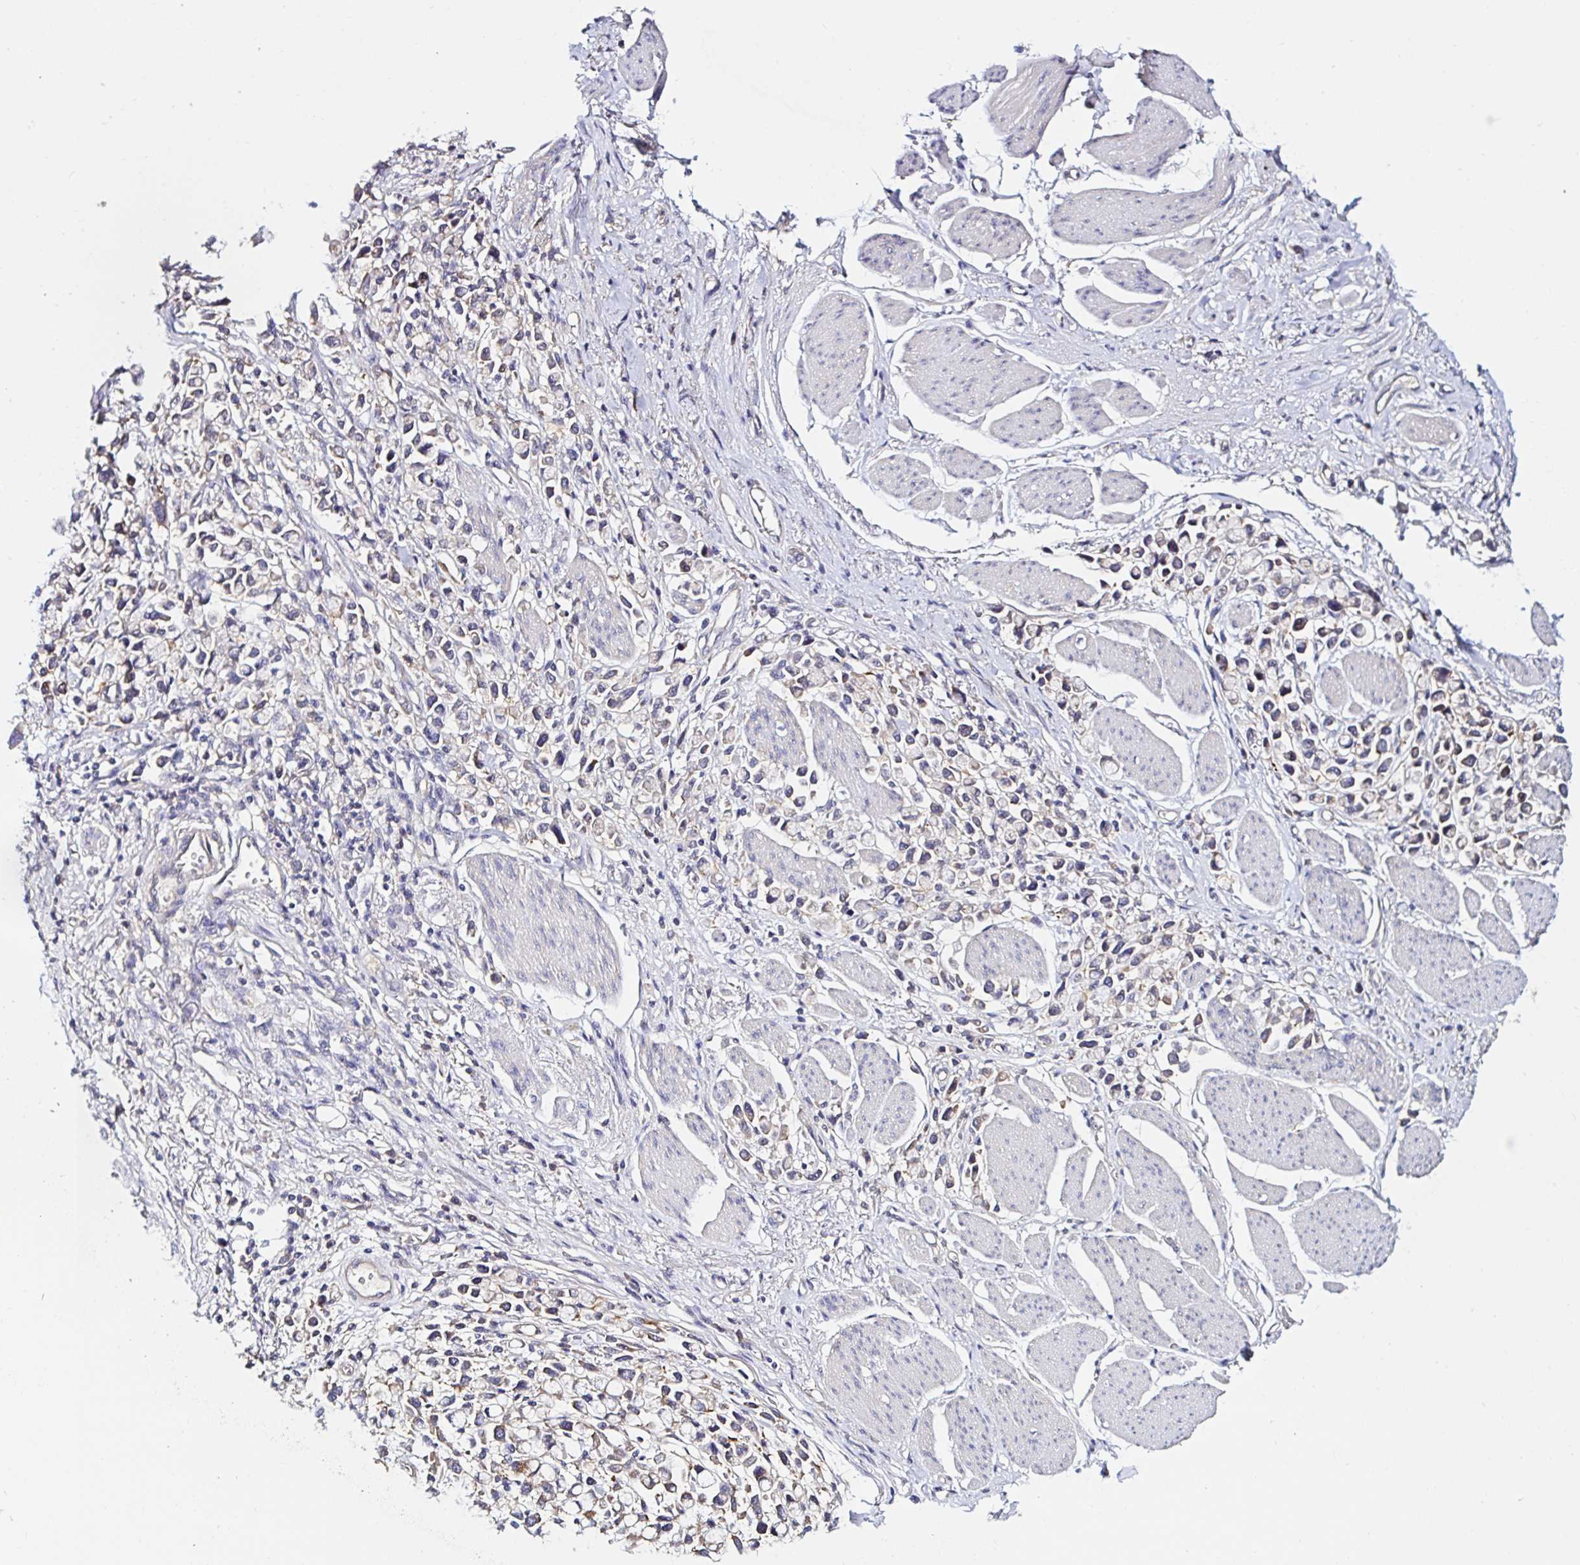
{"staining": {"intensity": "negative", "quantity": "none", "location": "none"}, "tissue": "stomach cancer", "cell_type": "Tumor cells", "image_type": "cancer", "snomed": [{"axis": "morphology", "description": "Adenocarcinoma, NOS"}, {"axis": "topography", "description": "Stomach"}], "caption": "An immunohistochemistry (IHC) micrograph of stomach adenocarcinoma is shown. There is no staining in tumor cells of stomach adenocarcinoma. (Stains: DAB immunohistochemistry (IHC) with hematoxylin counter stain, Microscopy: brightfield microscopy at high magnification).", "gene": "RSRP1", "patient": {"sex": "female", "age": 81}}